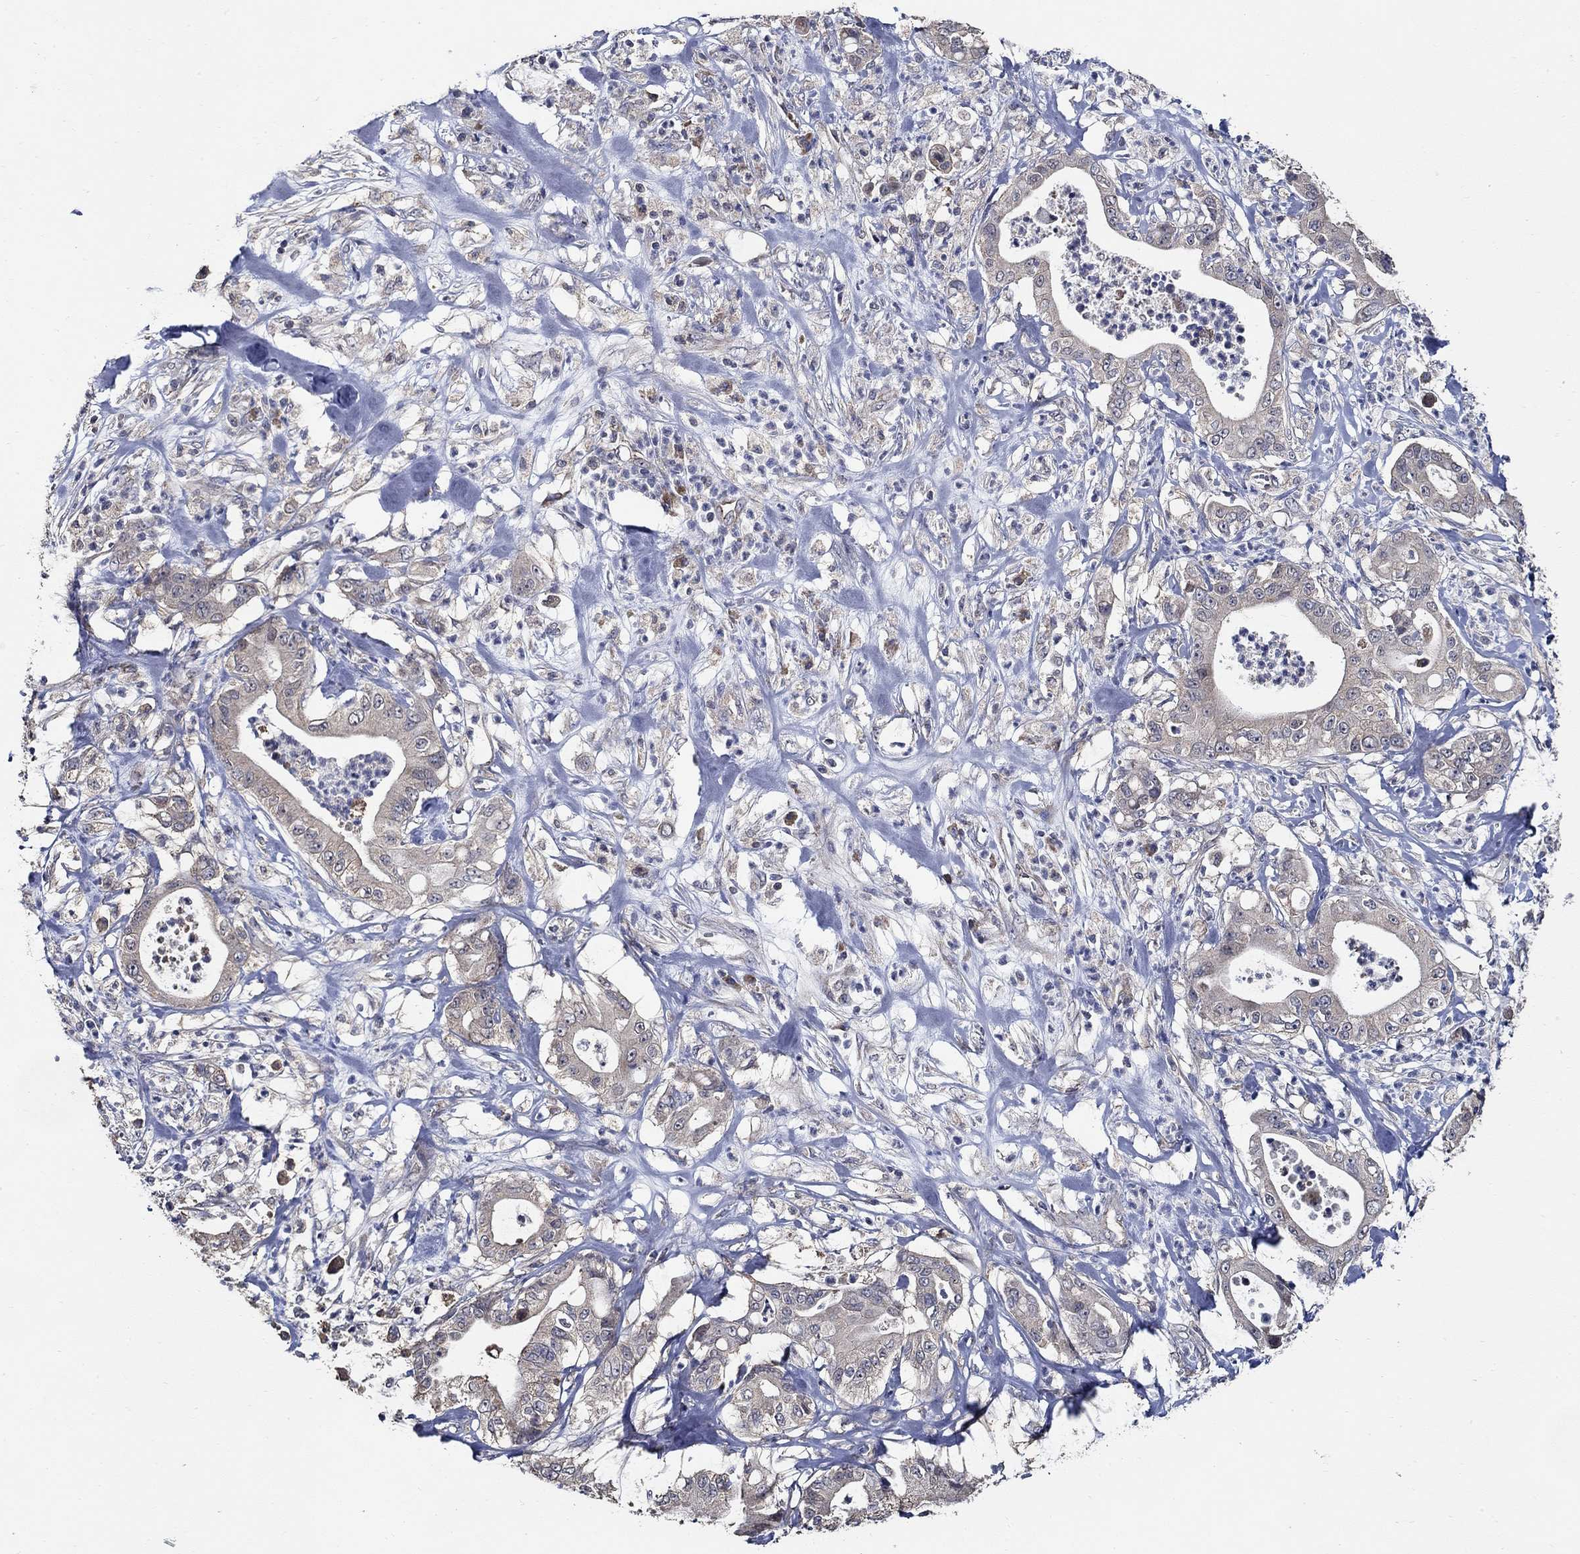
{"staining": {"intensity": "negative", "quantity": "none", "location": "none"}, "tissue": "pancreatic cancer", "cell_type": "Tumor cells", "image_type": "cancer", "snomed": [{"axis": "morphology", "description": "Adenocarcinoma, NOS"}, {"axis": "topography", "description": "Pancreas"}], "caption": "Histopathology image shows no protein positivity in tumor cells of adenocarcinoma (pancreatic) tissue.", "gene": "WDR53", "patient": {"sex": "male", "age": 71}}